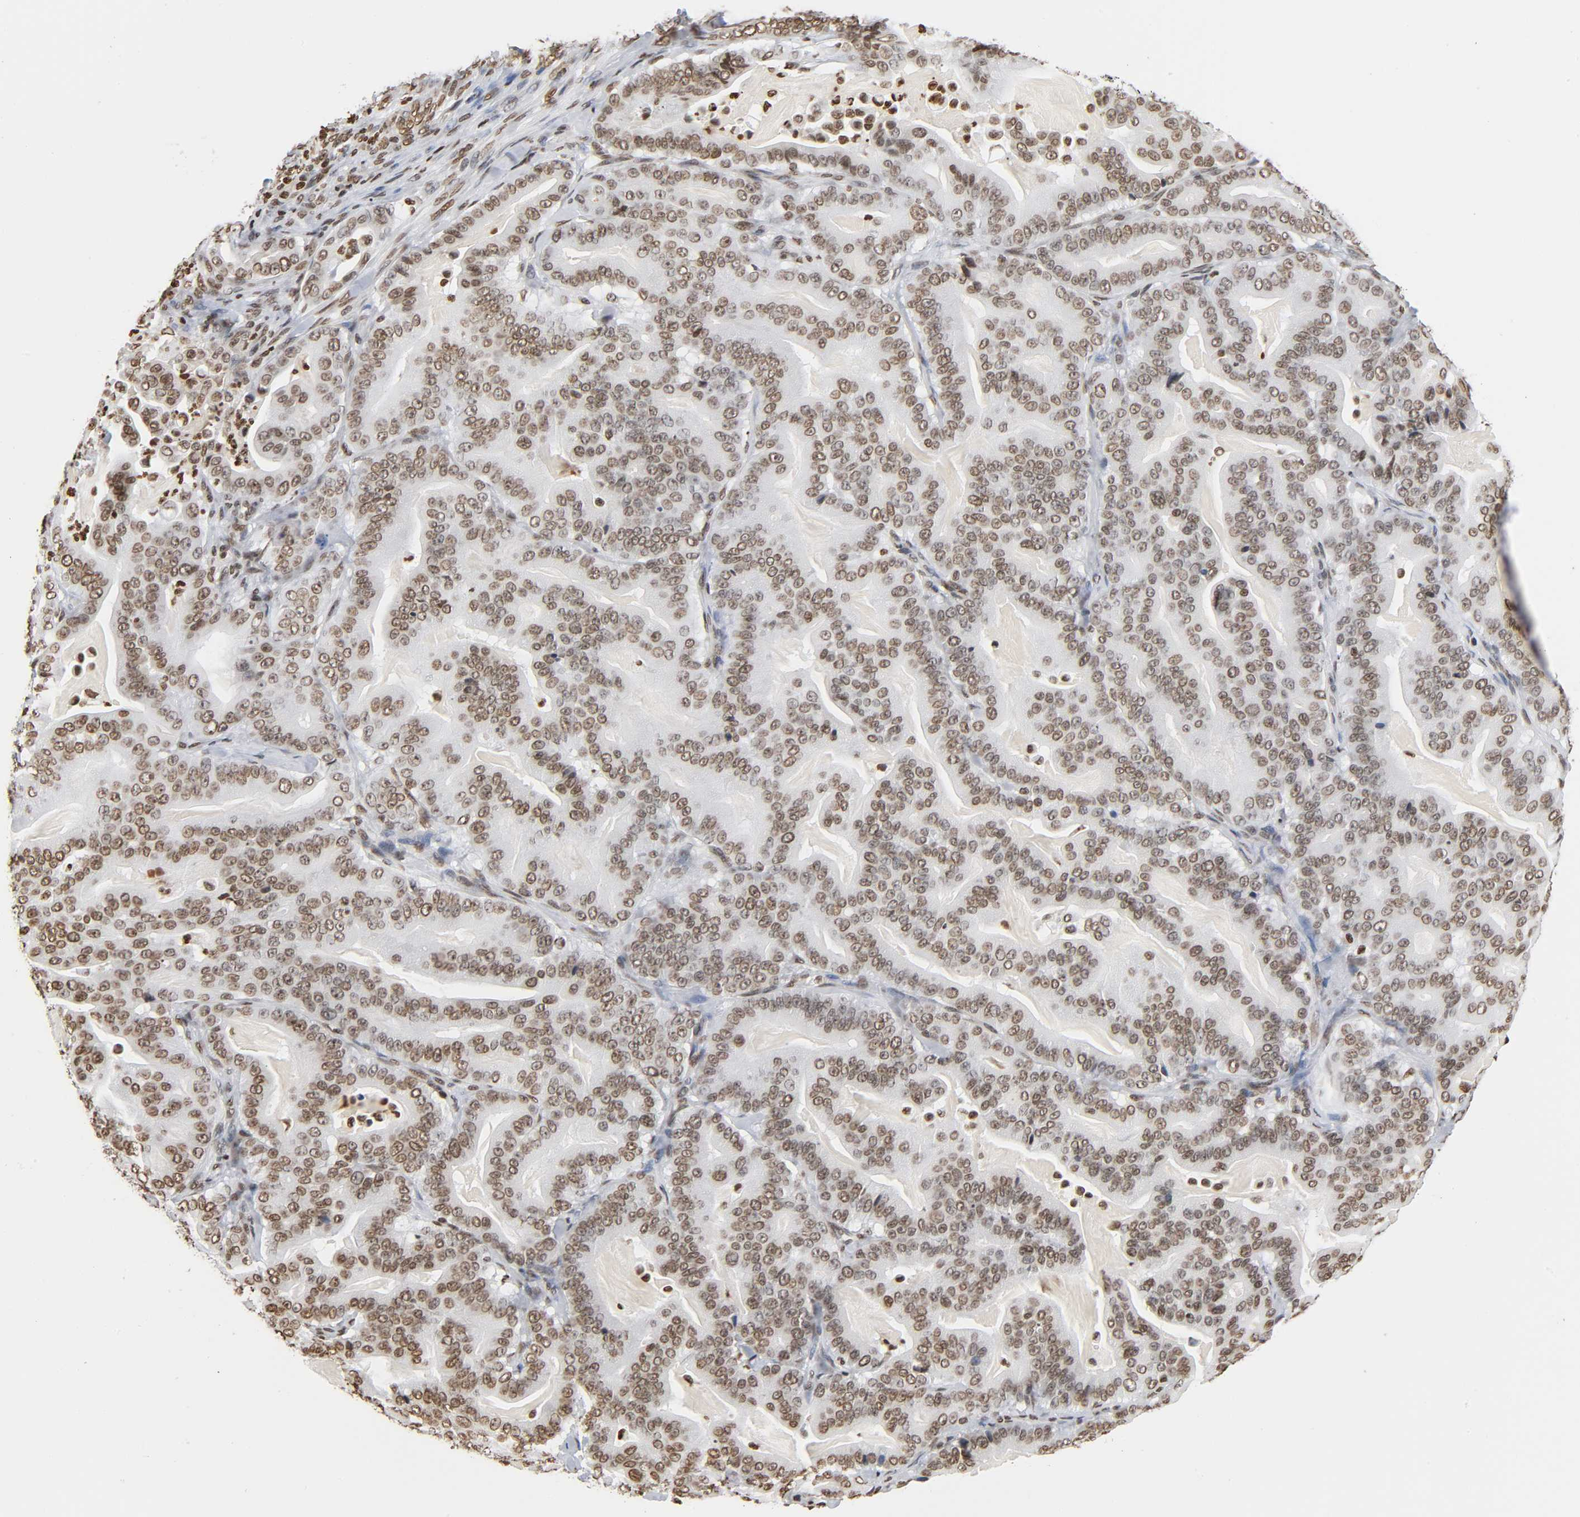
{"staining": {"intensity": "moderate", "quantity": ">75%", "location": "nuclear"}, "tissue": "pancreatic cancer", "cell_type": "Tumor cells", "image_type": "cancer", "snomed": [{"axis": "morphology", "description": "Adenocarcinoma, NOS"}, {"axis": "topography", "description": "Pancreas"}], "caption": "High-power microscopy captured an immunohistochemistry photomicrograph of pancreatic adenocarcinoma, revealing moderate nuclear positivity in approximately >75% of tumor cells.", "gene": "HOXA6", "patient": {"sex": "male", "age": 63}}